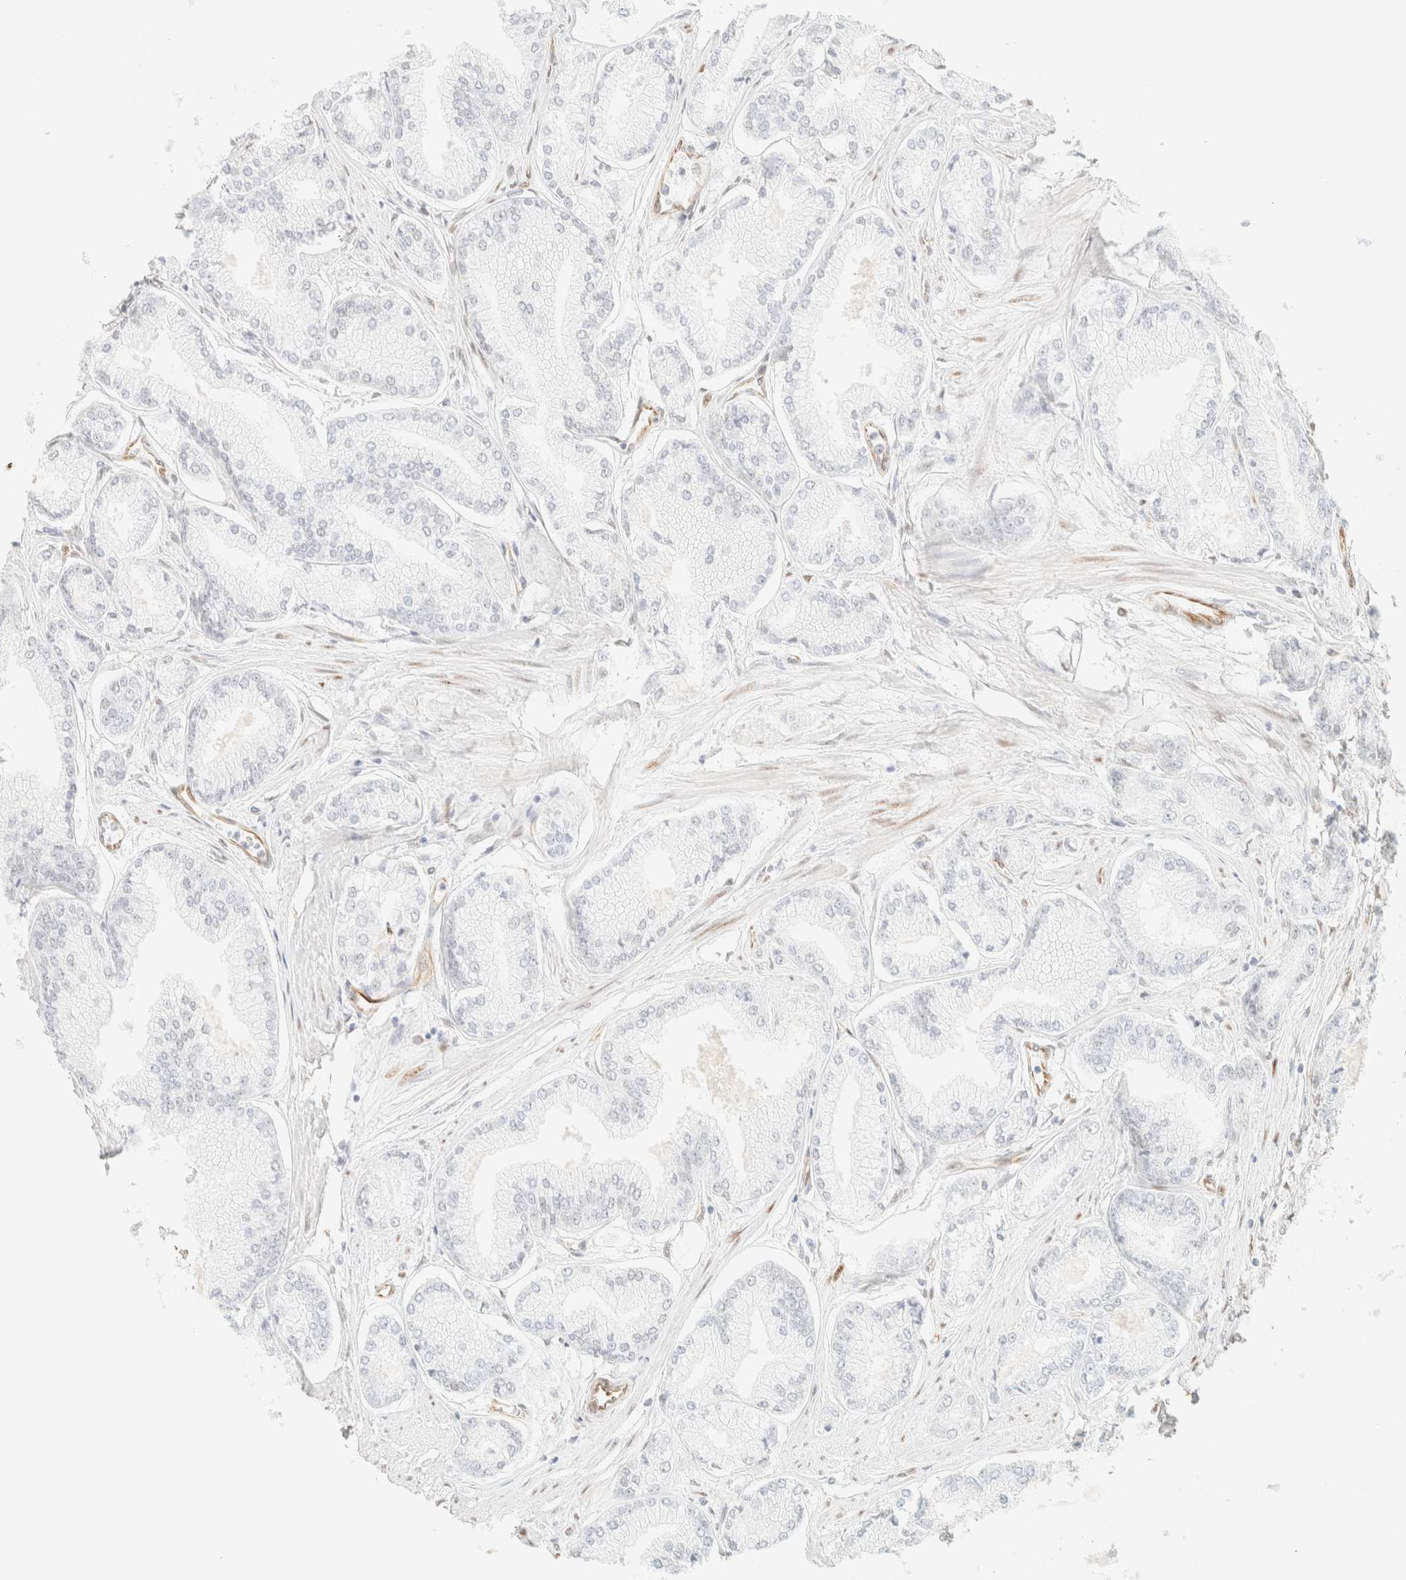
{"staining": {"intensity": "negative", "quantity": "none", "location": "none"}, "tissue": "prostate cancer", "cell_type": "Tumor cells", "image_type": "cancer", "snomed": [{"axis": "morphology", "description": "Adenocarcinoma, Low grade"}, {"axis": "topography", "description": "Prostate"}], "caption": "Immunohistochemistry (IHC) of adenocarcinoma (low-grade) (prostate) displays no staining in tumor cells.", "gene": "ZSCAN18", "patient": {"sex": "male", "age": 52}}